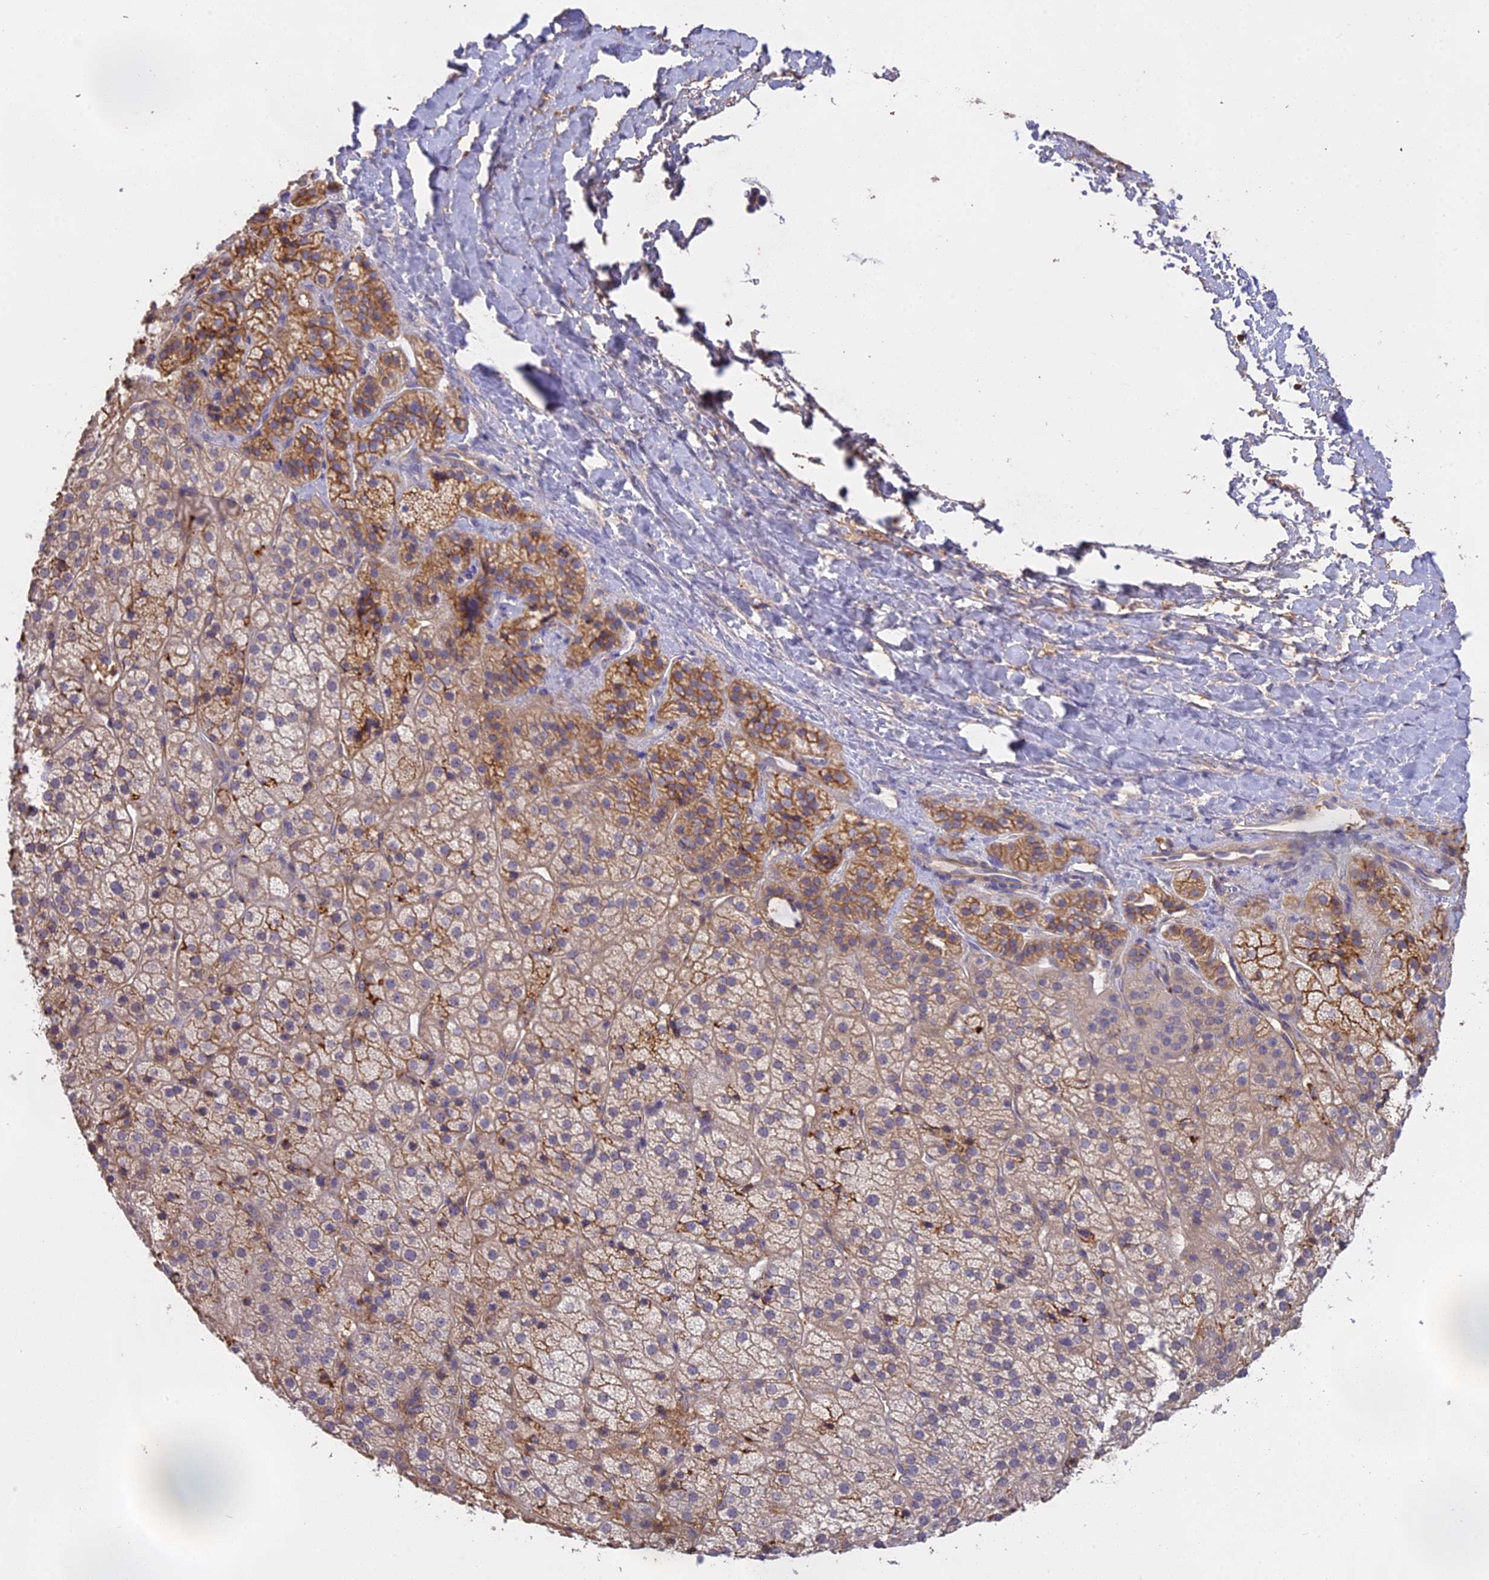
{"staining": {"intensity": "moderate", "quantity": "25%-75%", "location": "cytoplasmic/membranous"}, "tissue": "adrenal gland", "cell_type": "Glandular cells", "image_type": "normal", "snomed": [{"axis": "morphology", "description": "Normal tissue, NOS"}, {"axis": "topography", "description": "Adrenal gland"}], "caption": "DAB immunohistochemical staining of unremarkable human adrenal gland reveals moderate cytoplasmic/membranous protein positivity in about 25%-75% of glandular cells.", "gene": "CFAP119", "patient": {"sex": "female", "age": 57}}